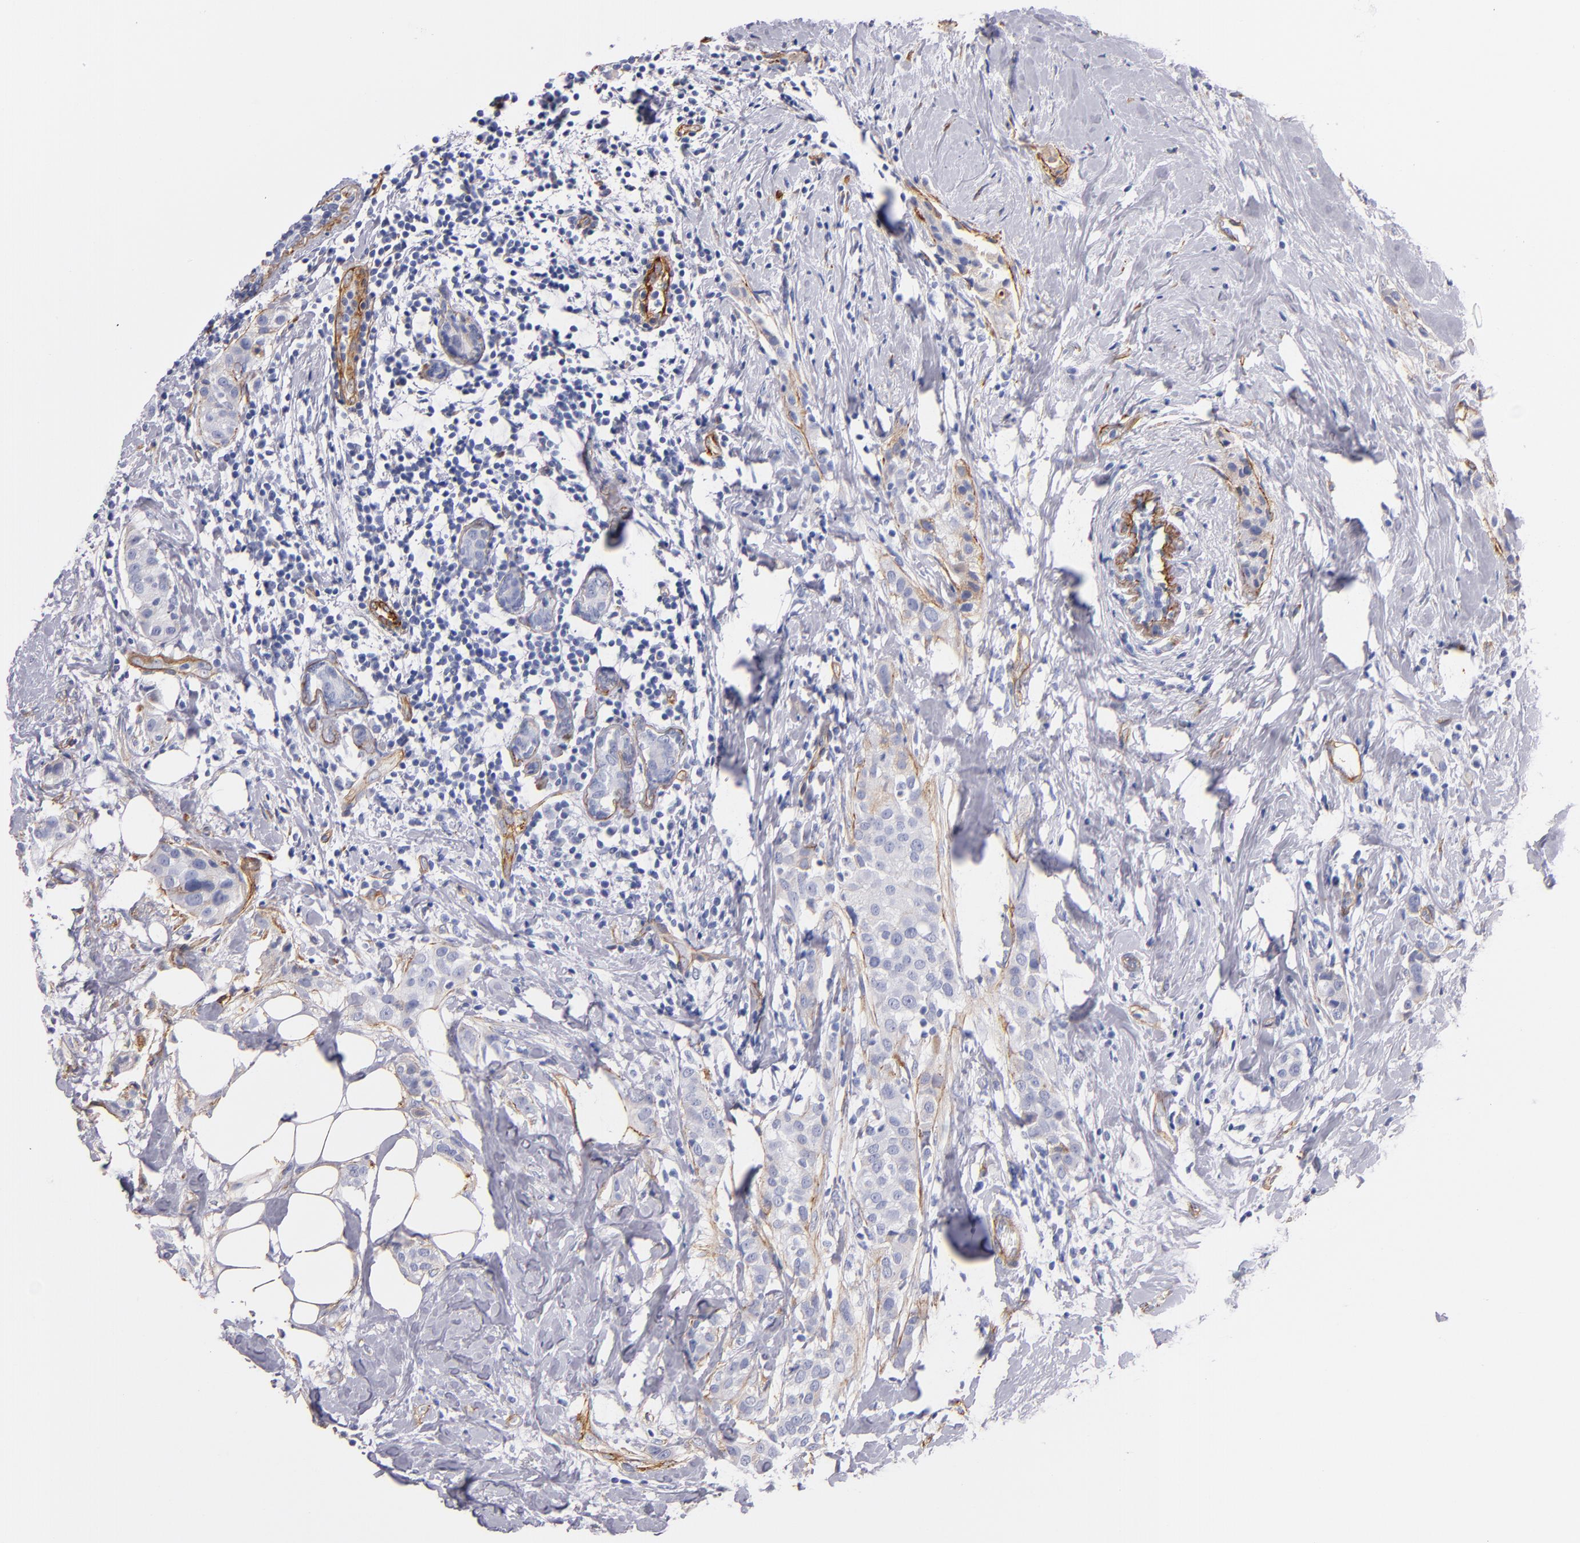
{"staining": {"intensity": "weak", "quantity": "<25%", "location": "cytoplasmic/membranous"}, "tissue": "breast cancer", "cell_type": "Tumor cells", "image_type": "cancer", "snomed": [{"axis": "morphology", "description": "Duct carcinoma"}, {"axis": "topography", "description": "Breast"}], "caption": "Image shows no protein positivity in tumor cells of breast infiltrating ductal carcinoma tissue.", "gene": "LAMC1", "patient": {"sex": "female", "age": 45}}